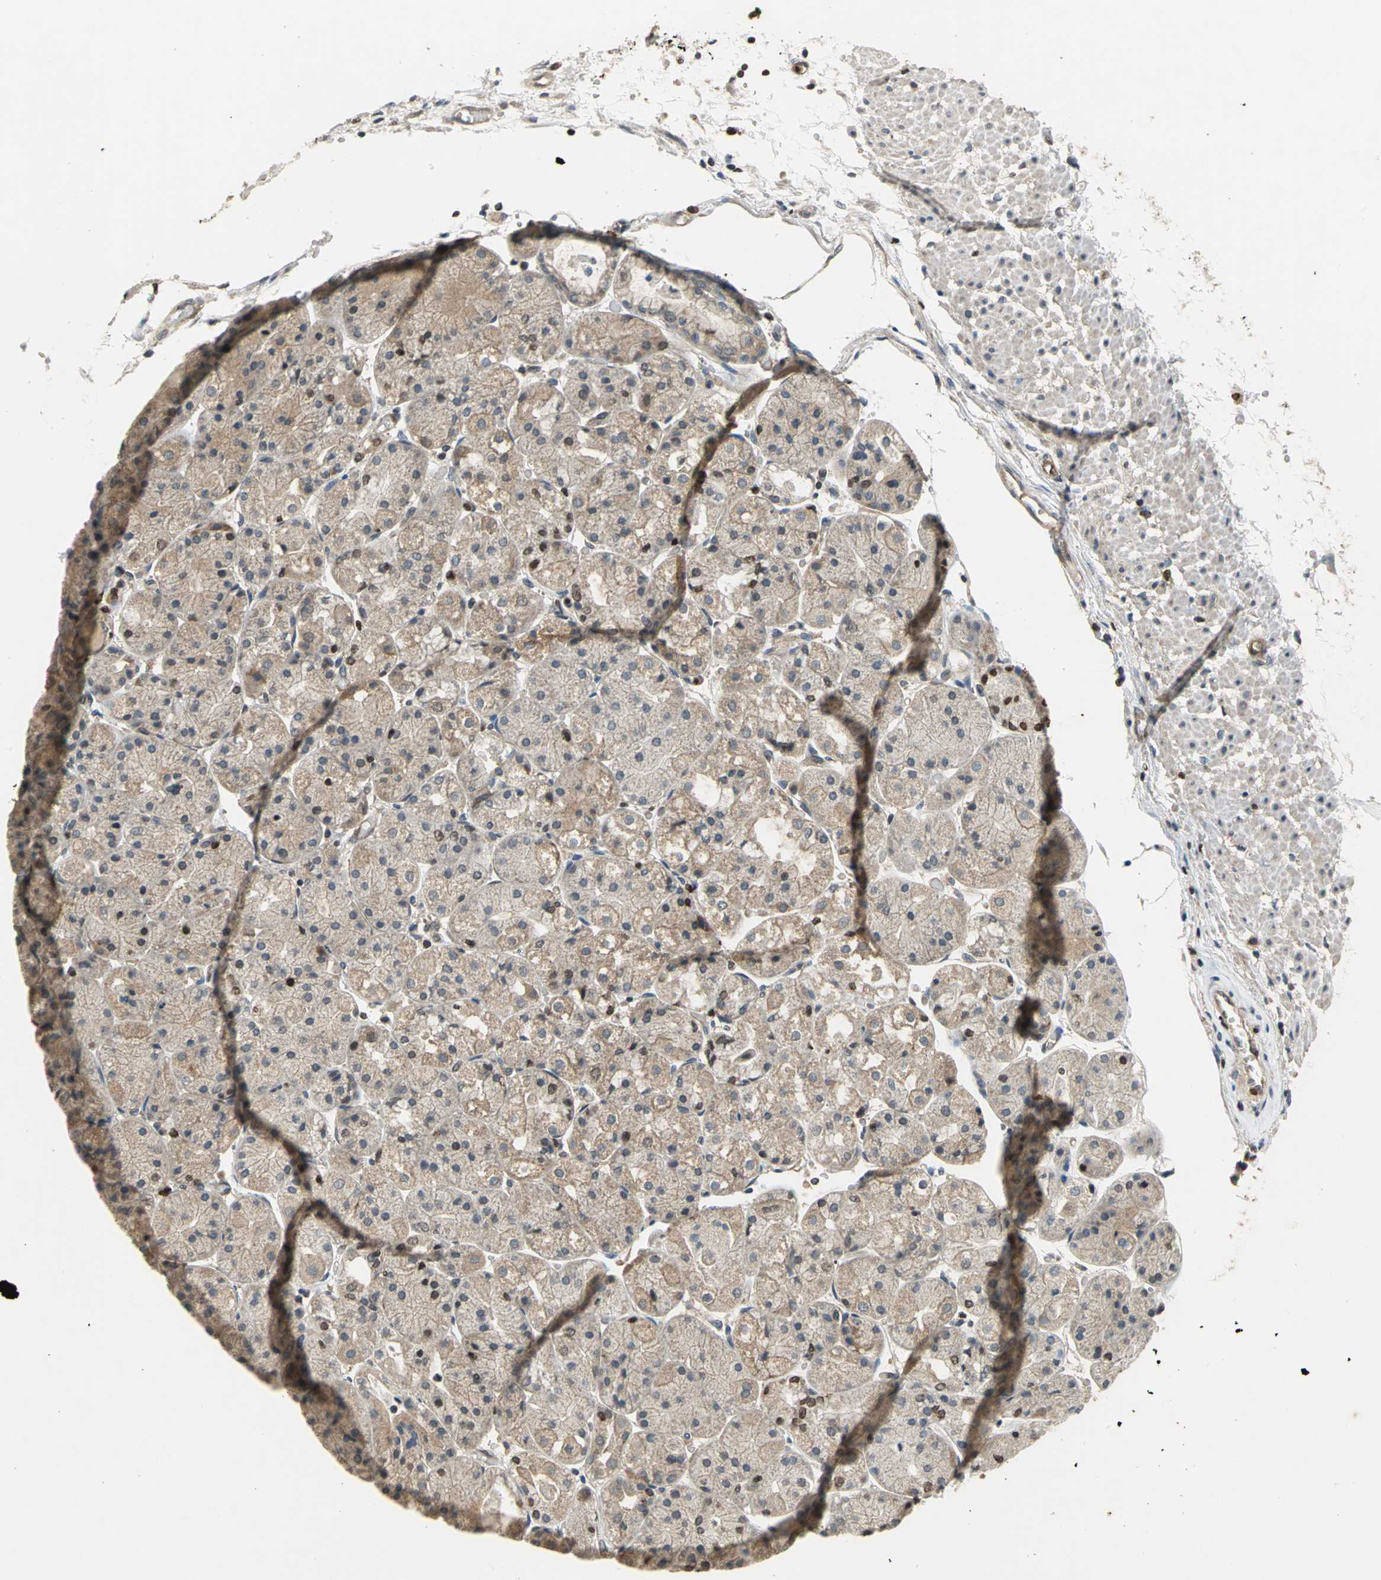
{"staining": {"intensity": "moderate", "quantity": ">75%", "location": "cytoplasmic/membranous,nuclear"}, "tissue": "stomach", "cell_type": "Glandular cells", "image_type": "normal", "snomed": [{"axis": "morphology", "description": "Normal tissue, NOS"}, {"axis": "topography", "description": "Stomach, upper"}], "caption": "Protein expression analysis of normal human stomach reveals moderate cytoplasmic/membranous,nuclear positivity in approximately >75% of glandular cells.", "gene": "AHR", "patient": {"sex": "male", "age": 72}}